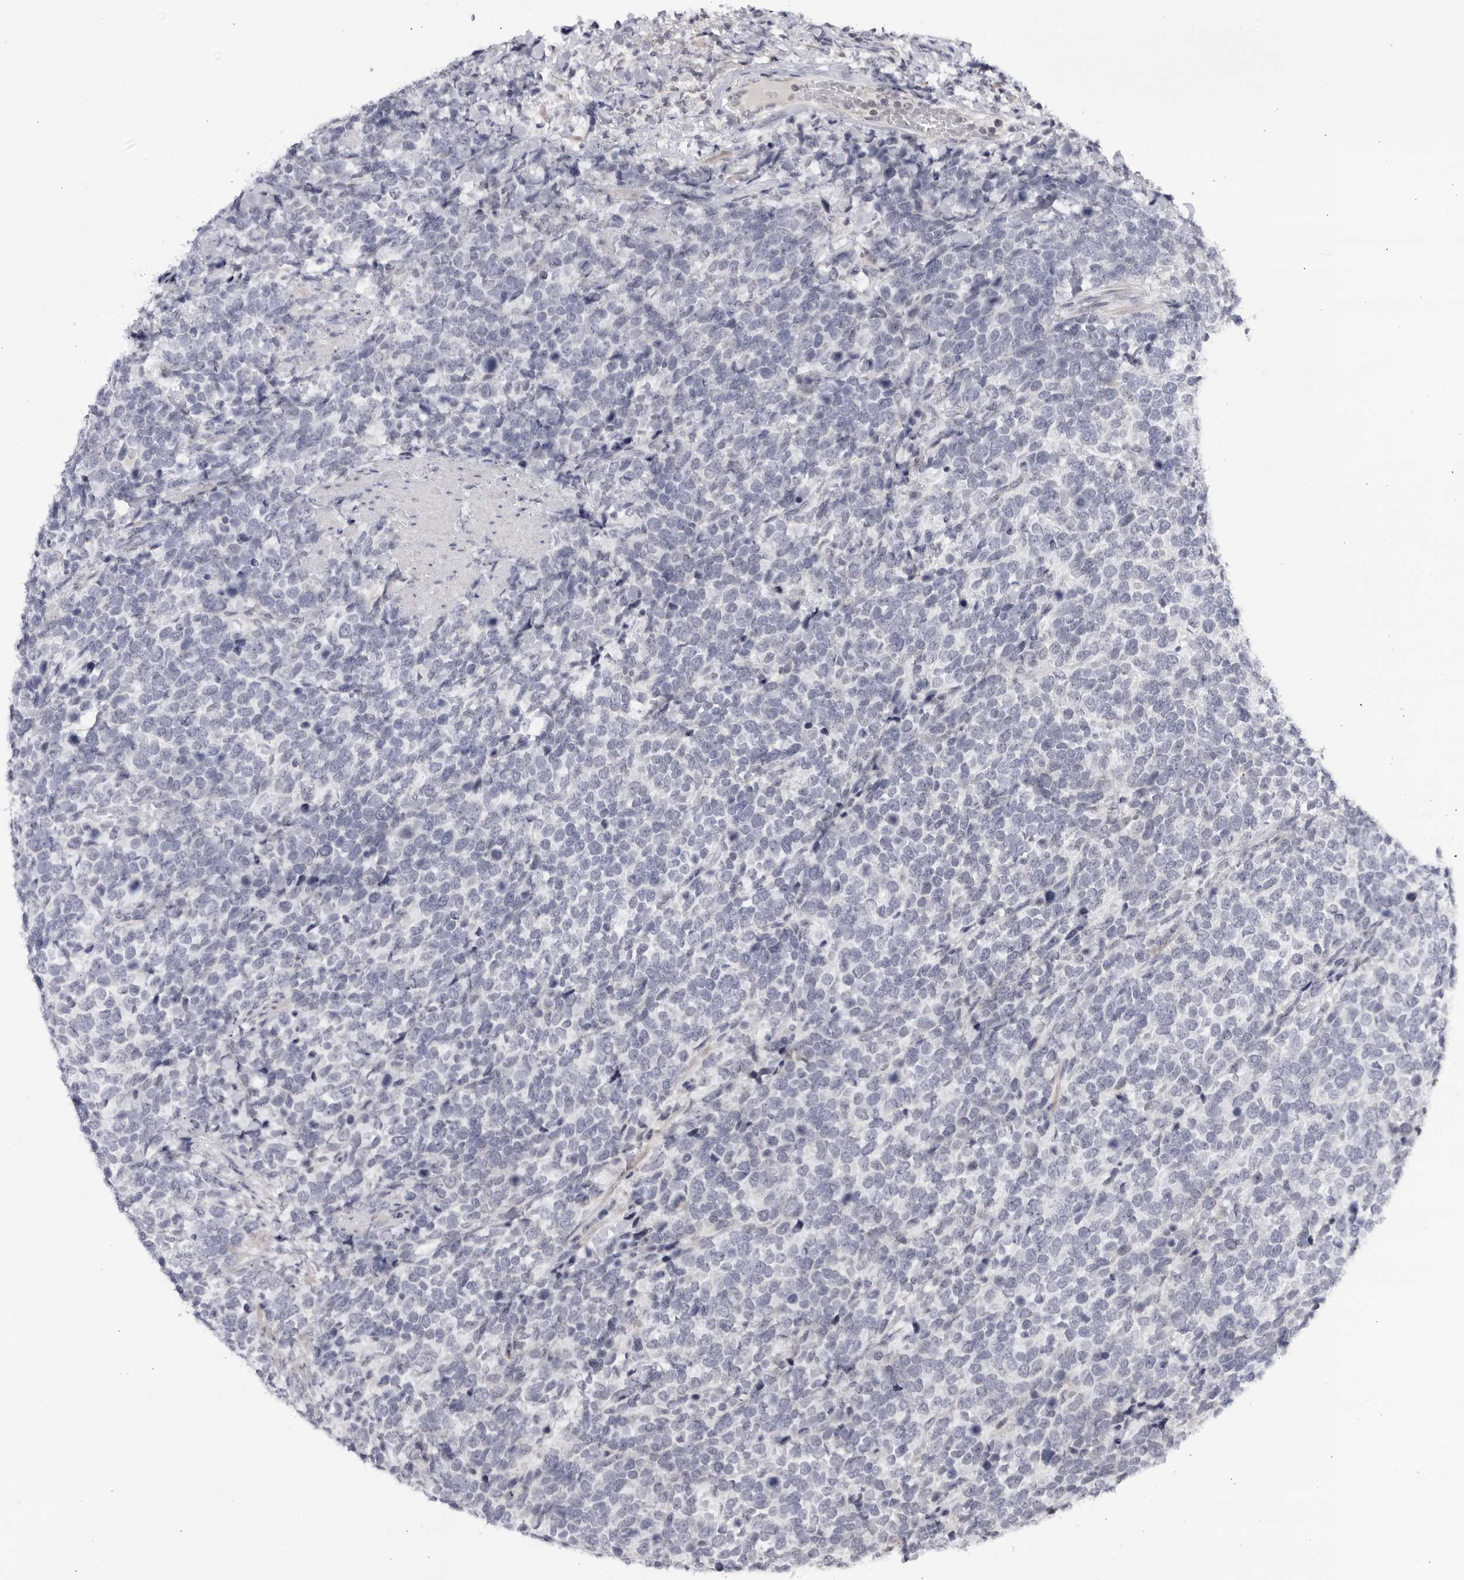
{"staining": {"intensity": "negative", "quantity": "none", "location": "none"}, "tissue": "urothelial cancer", "cell_type": "Tumor cells", "image_type": "cancer", "snomed": [{"axis": "morphology", "description": "Urothelial carcinoma, High grade"}, {"axis": "topography", "description": "Urinary bladder"}], "caption": "This is an IHC photomicrograph of urothelial cancer. There is no staining in tumor cells.", "gene": "CNBD1", "patient": {"sex": "female", "age": 82}}